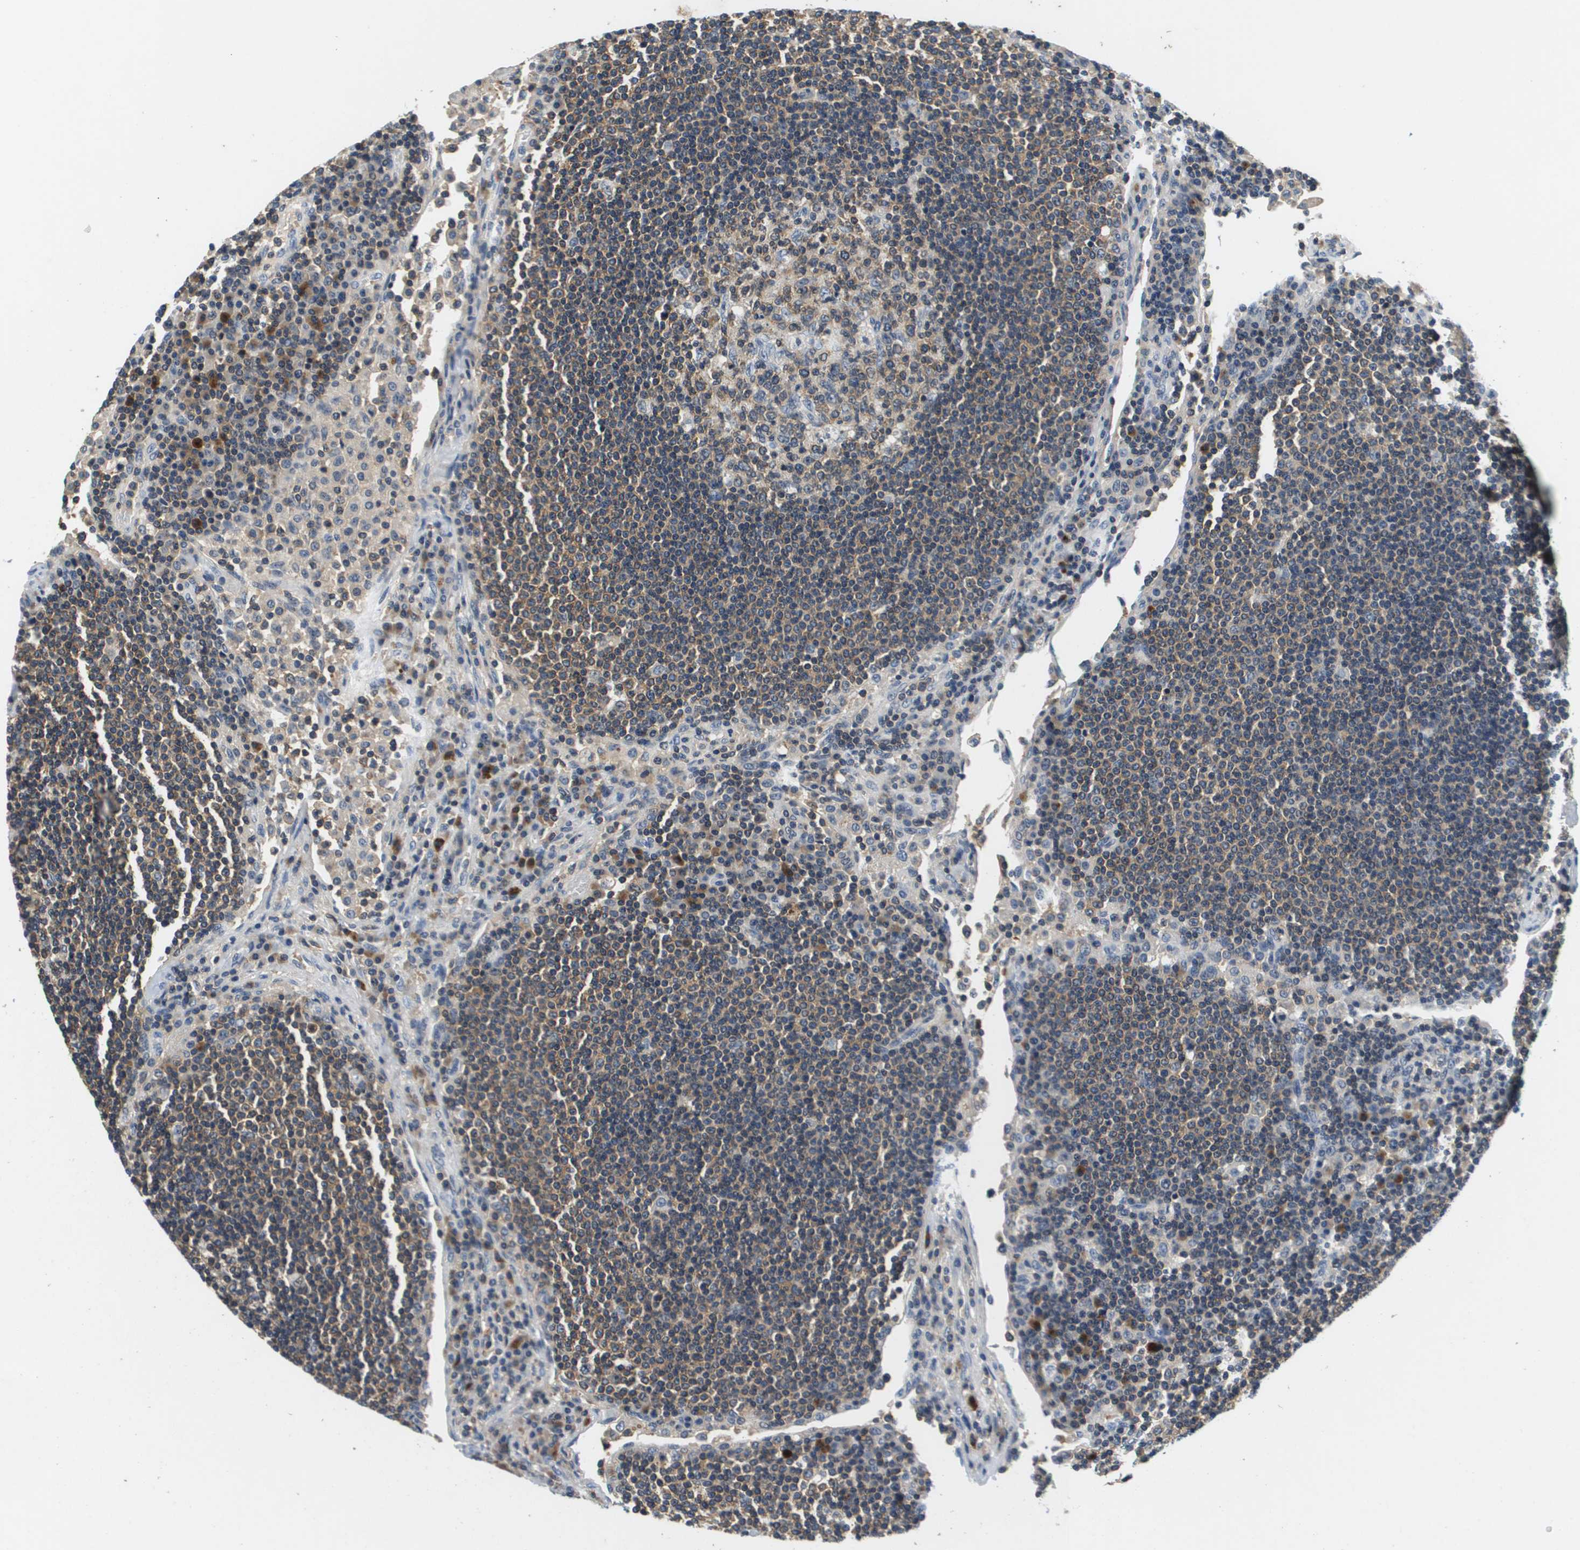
{"staining": {"intensity": "weak", "quantity": ">75%", "location": "cytoplasmic/membranous"}, "tissue": "lymph node", "cell_type": "Germinal center cells", "image_type": "normal", "snomed": [{"axis": "morphology", "description": "Normal tissue, NOS"}, {"axis": "topography", "description": "Lymph node"}], "caption": "The histopathology image demonstrates immunohistochemical staining of normal lymph node. There is weak cytoplasmic/membranous expression is seen in approximately >75% of germinal center cells.", "gene": "KCNQ5", "patient": {"sex": "female", "age": 53}}